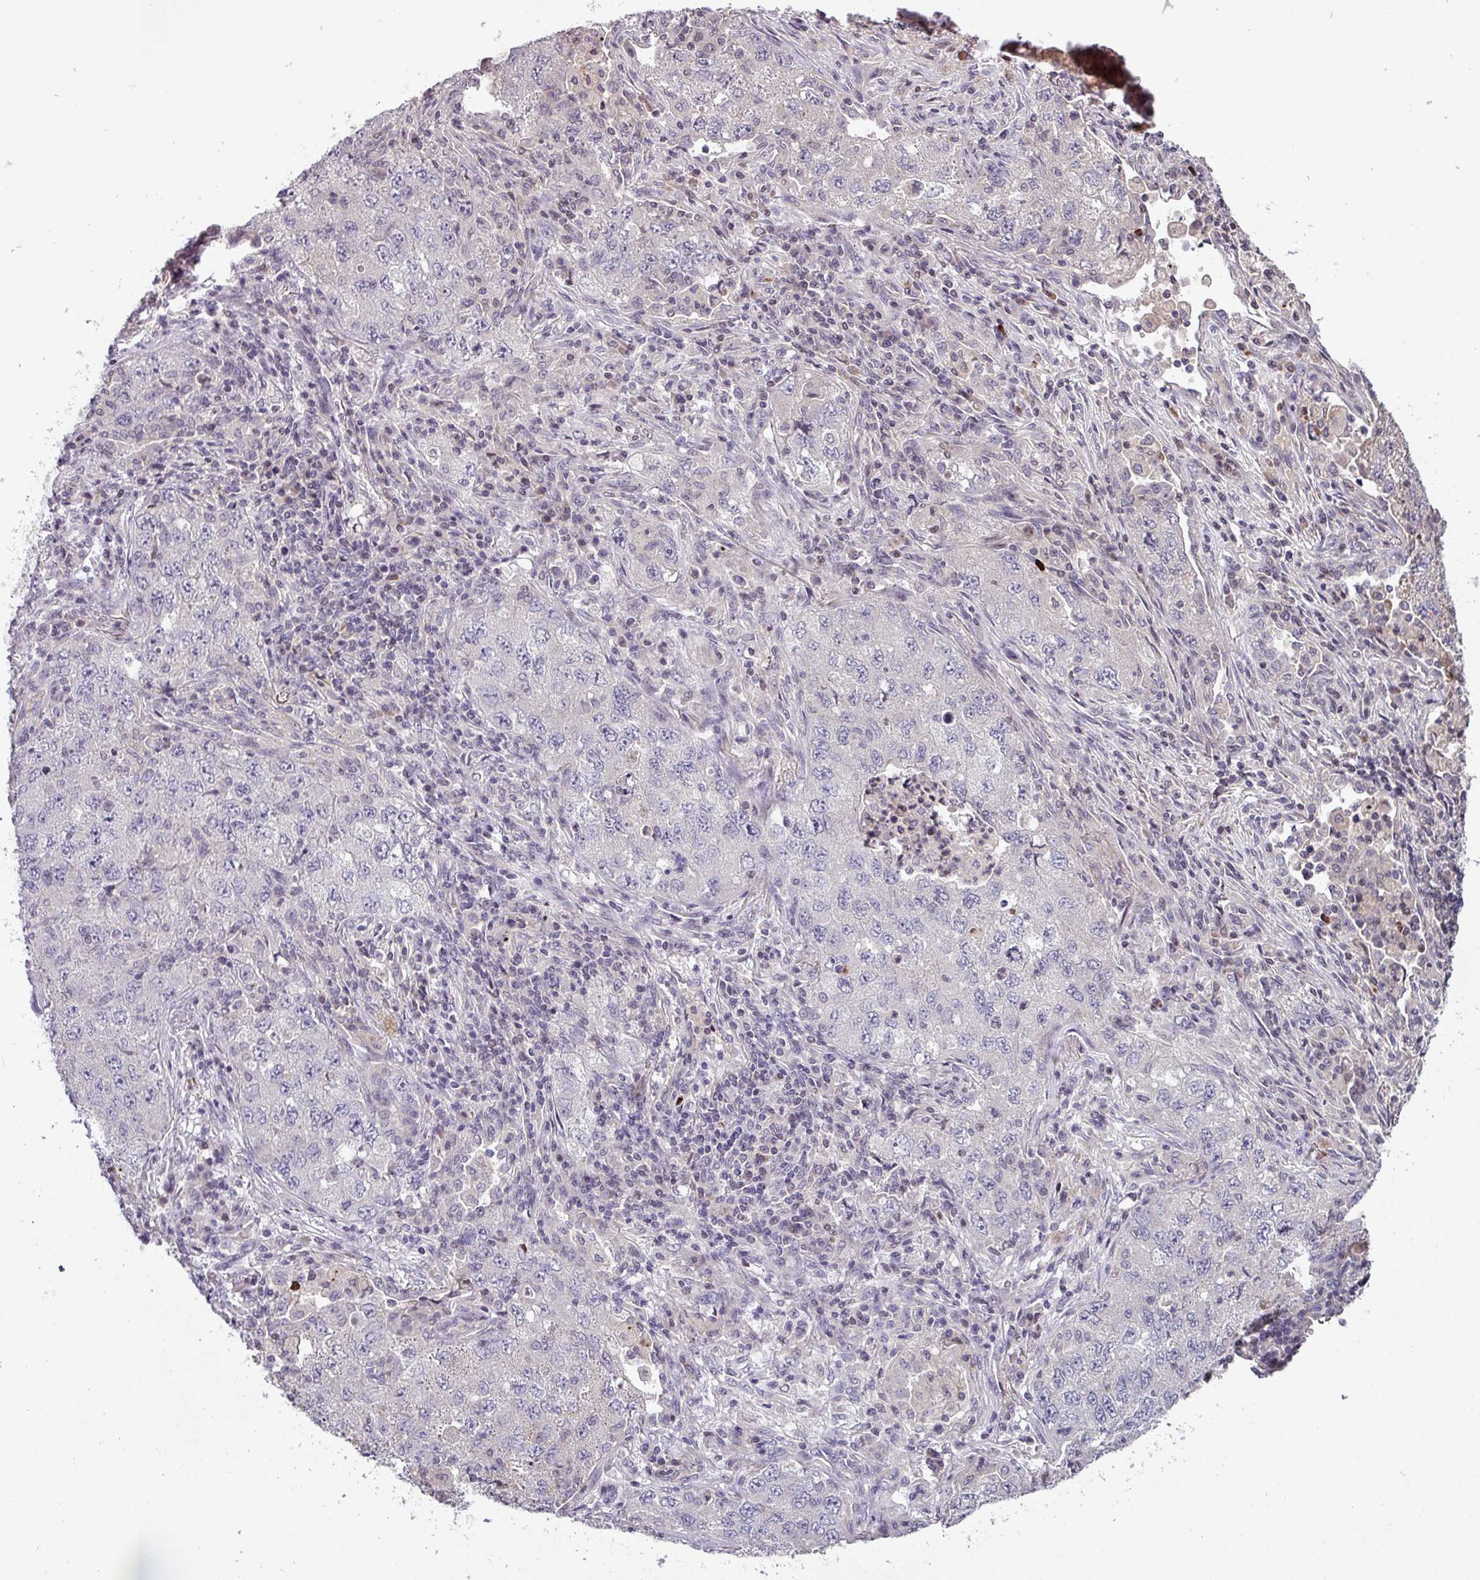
{"staining": {"intensity": "negative", "quantity": "none", "location": "none"}, "tissue": "lung cancer", "cell_type": "Tumor cells", "image_type": "cancer", "snomed": [{"axis": "morphology", "description": "Adenocarcinoma, NOS"}, {"axis": "topography", "description": "Lung"}], "caption": "High power microscopy photomicrograph of an immunohistochemistry (IHC) photomicrograph of lung cancer (adenocarcinoma), revealing no significant positivity in tumor cells.", "gene": "SLC5A10", "patient": {"sex": "female", "age": 57}}